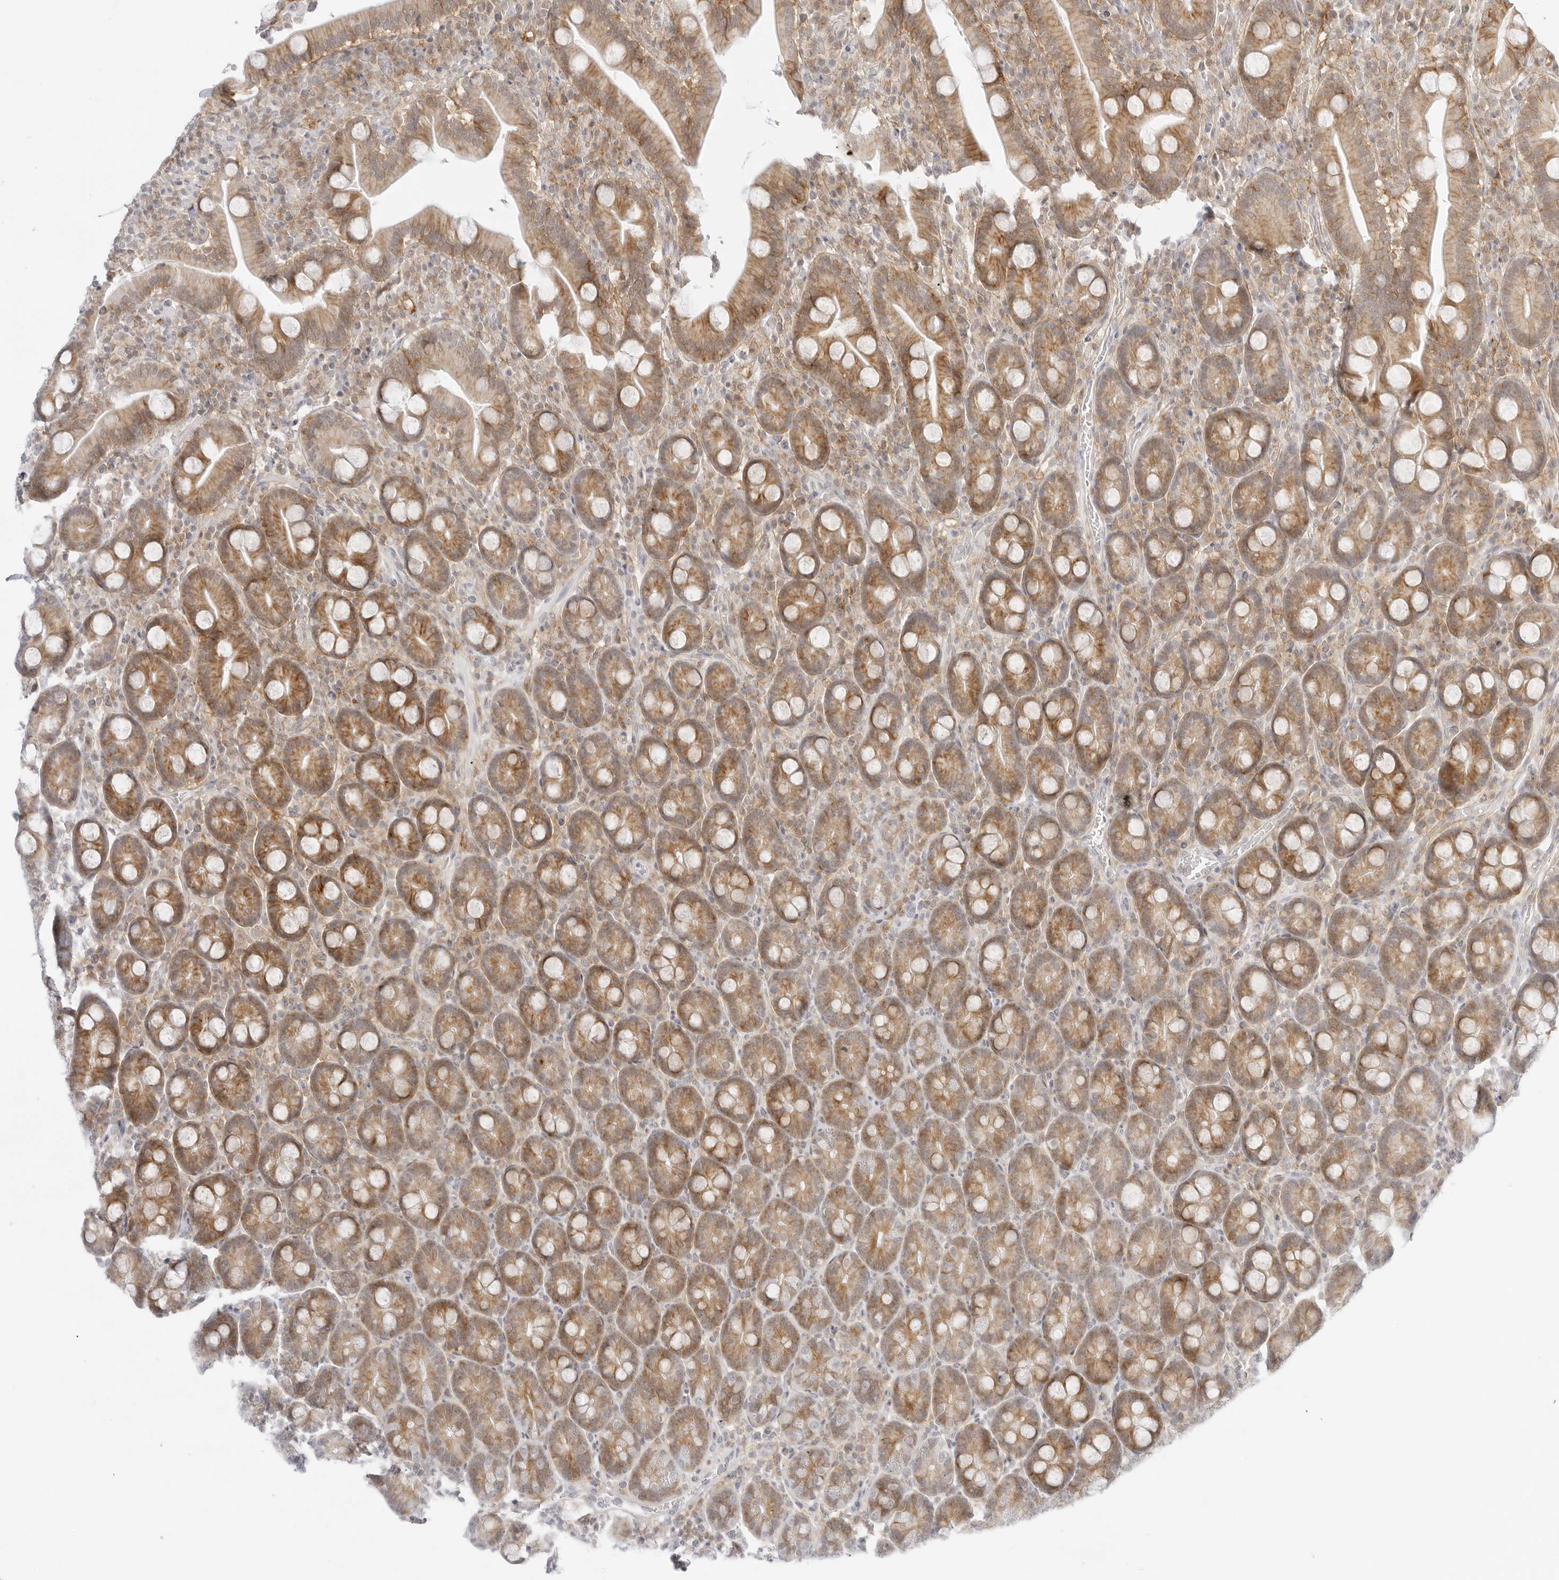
{"staining": {"intensity": "moderate", "quantity": ">75%", "location": "cytoplasmic/membranous"}, "tissue": "duodenum", "cell_type": "Glandular cells", "image_type": "normal", "snomed": [{"axis": "morphology", "description": "Normal tissue, NOS"}, {"axis": "topography", "description": "Duodenum"}], "caption": "IHC staining of benign duodenum, which reveals medium levels of moderate cytoplasmic/membranous expression in about >75% of glandular cells indicating moderate cytoplasmic/membranous protein positivity. The staining was performed using DAB (brown) for protein detection and nuclei were counterstained in hematoxylin (blue).", "gene": "TNFRSF14", "patient": {"sex": "male", "age": 35}}